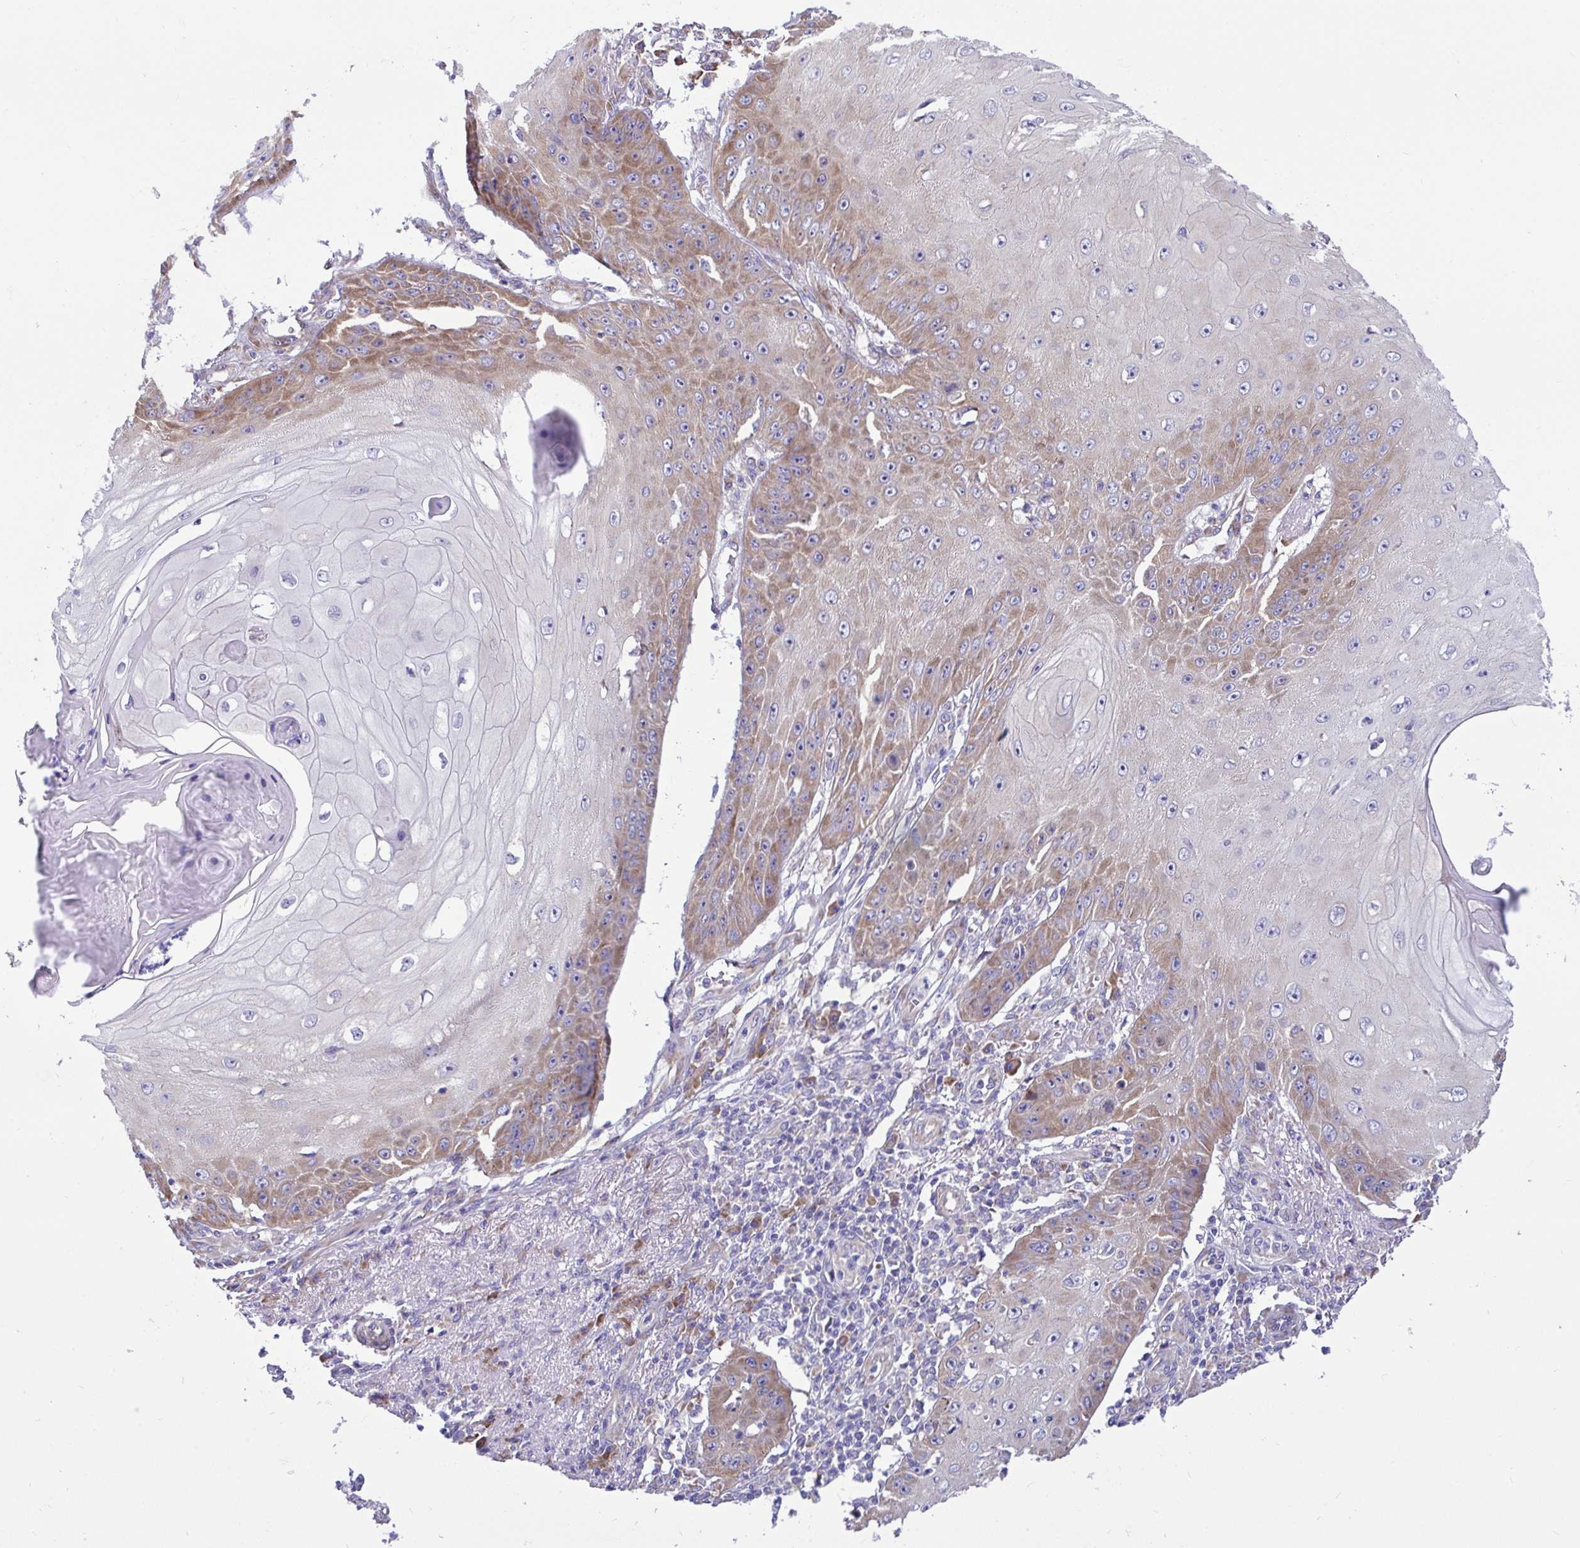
{"staining": {"intensity": "moderate", "quantity": "25%-75%", "location": "cytoplasmic/membranous"}, "tissue": "skin cancer", "cell_type": "Tumor cells", "image_type": "cancer", "snomed": [{"axis": "morphology", "description": "Squamous cell carcinoma, NOS"}, {"axis": "topography", "description": "Skin"}], "caption": "The histopathology image demonstrates staining of skin cancer (squamous cell carcinoma), revealing moderate cytoplasmic/membranous protein expression (brown color) within tumor cells.", "gene": "RPL7", "patient": {"sex": "male", "age": 70}}